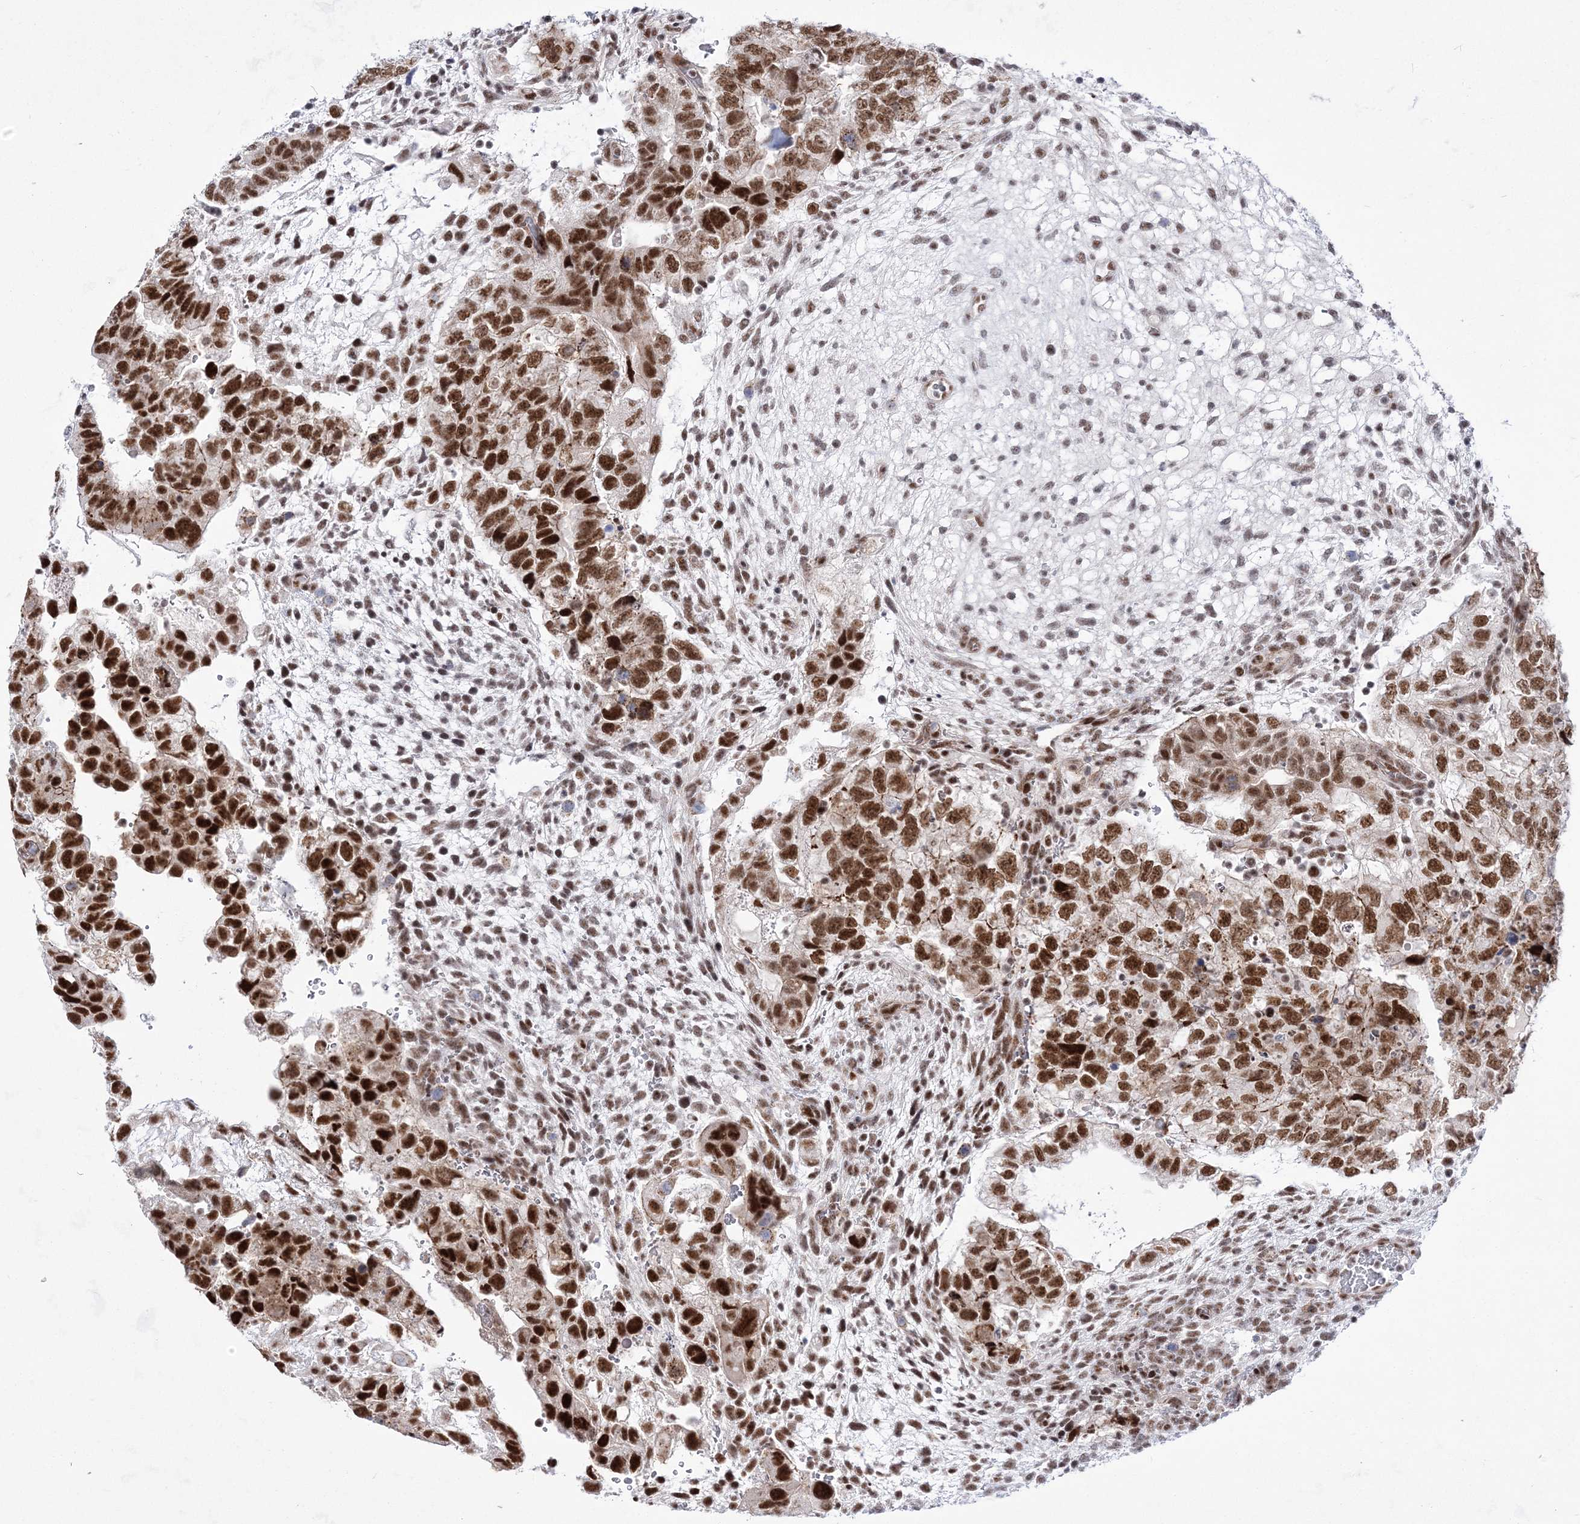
{"staining": {"intensity": "strong", "quantity": ">75%", "location": "nuclear"}, "tissue": "testis cancer", "cell_type": "Tumor cells", "image_type": "cancer", "snomed": [{"axis": "morphology", "description": "Carcinoma, Embryonal, NOS"}, {"axis": "topography", "description": "Testis"}], "caption": "Testis cancer (embryonal carcinoma) stained with a brown dye demonstrates strong nuclear positive positivity in approximately >75% of tumor cells.", "gene": "NSUN2", "patient": {"sex": "male", "age": 37}}